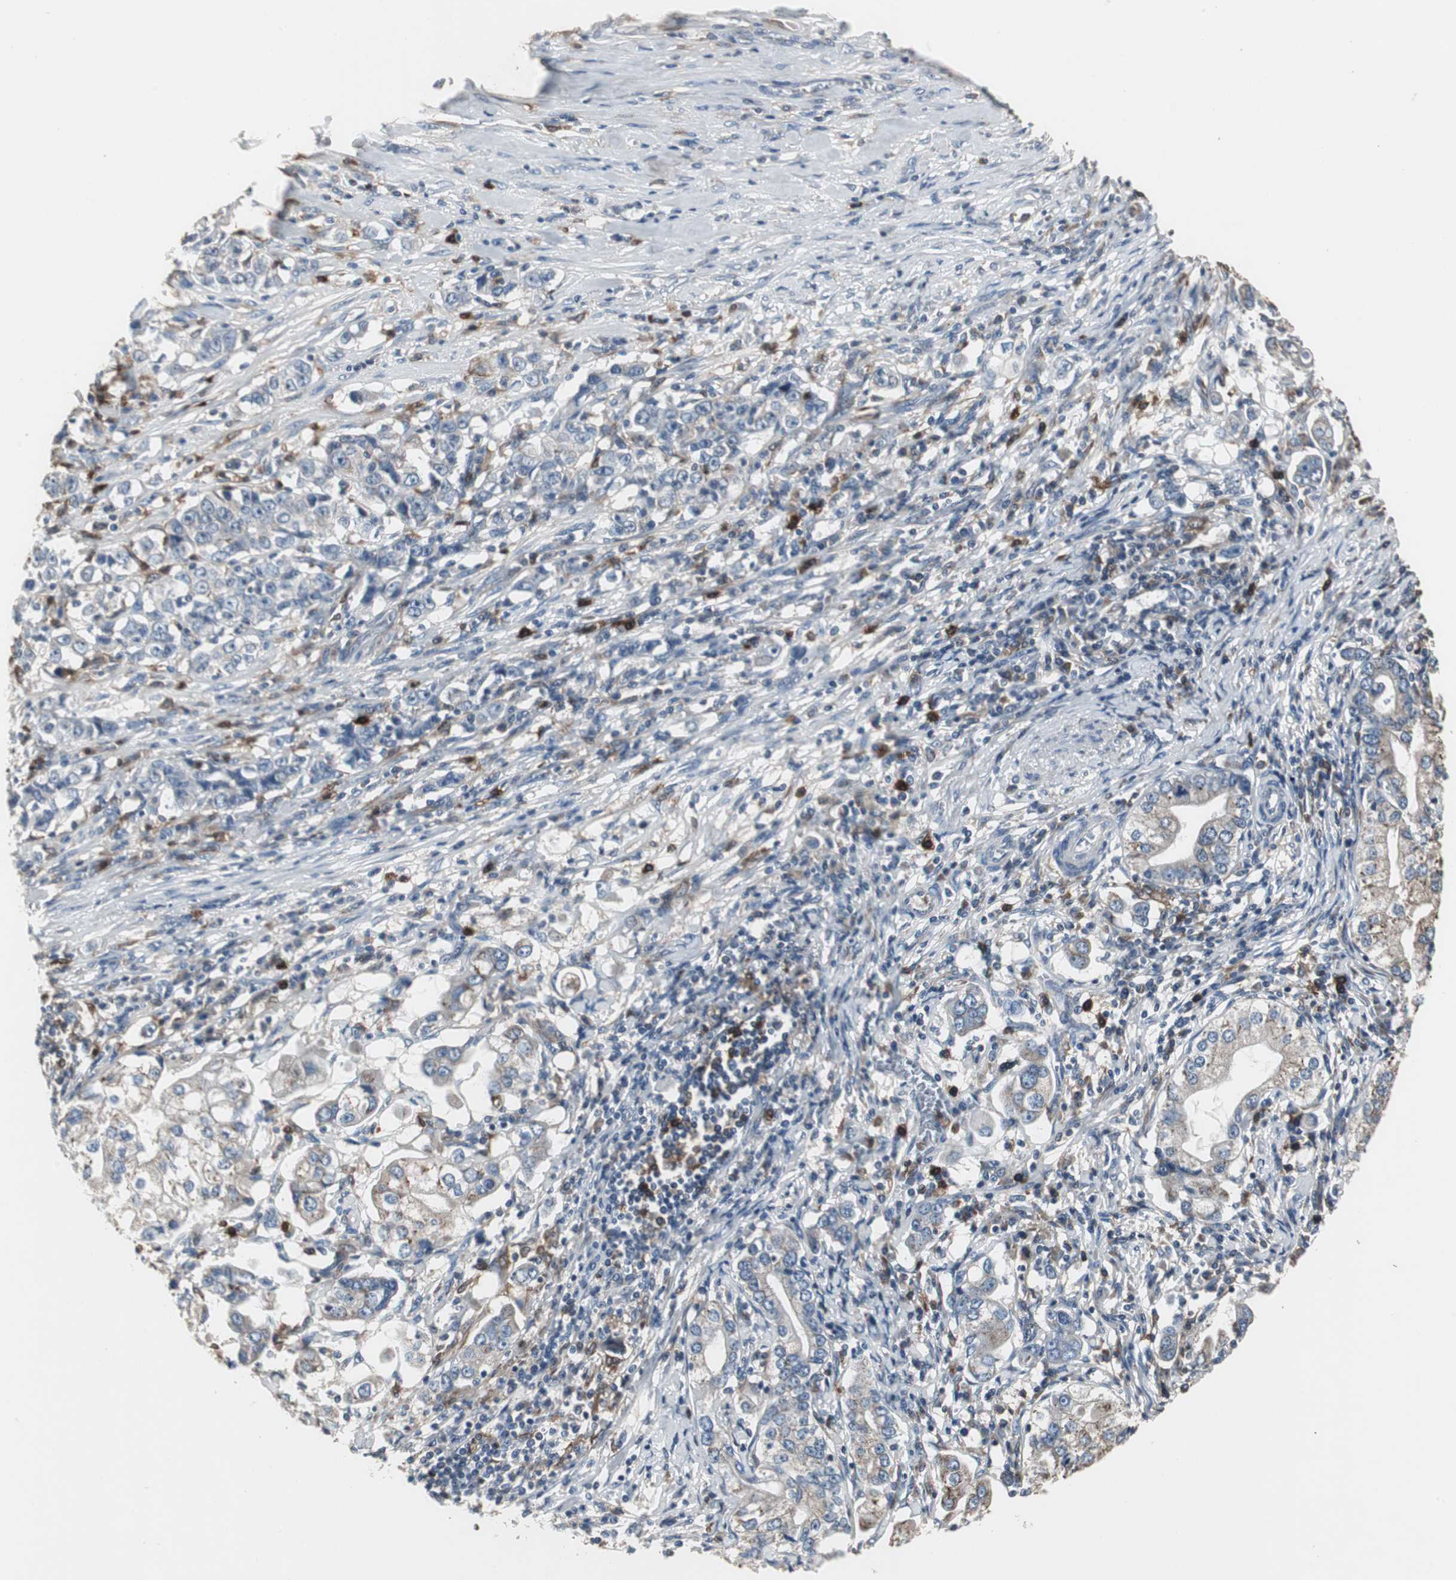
{"staining": {"intensity": "weak", "quantity": "25%-75%", "location": "cytoplasmic/membranous"}, "tissue": "stomach cancer", "cell_type": "Tumor cells", "image_type": "cancer", "snomed": [{"axis": "morphology", "description": "Adenocarcinoma, NOS"}, {"axis": "topography", "description": "Stomach, lower"}], "caption": "Protein staining of stomach cancer (adenocarcinoma) tissue exhibits weak cytoplasmic/membranous positivity in about 25%-75% of tumor cells.", "gene": "NCF2", "patient": {"sex": "female", "age": 72}}